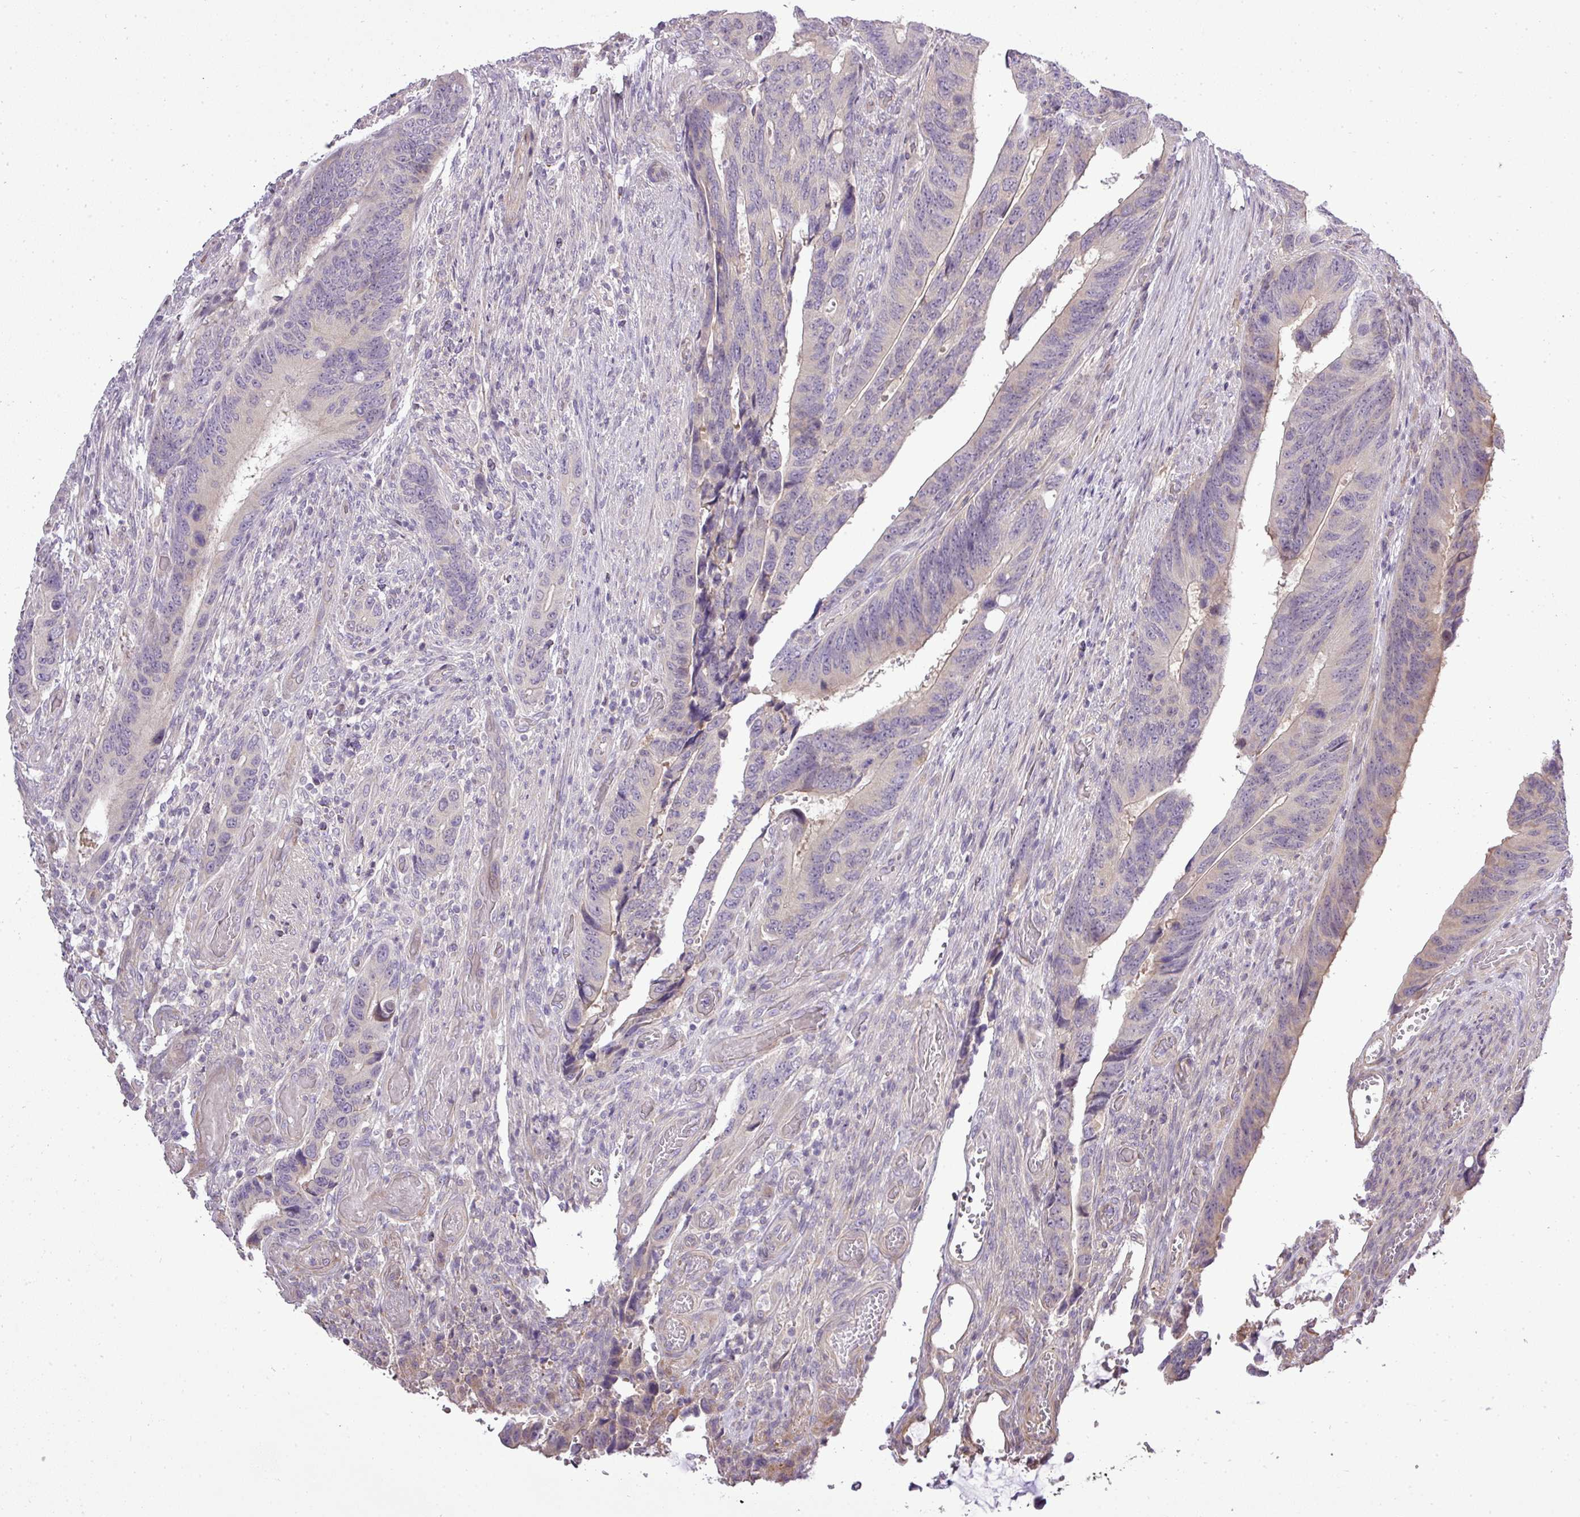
{"staining": {"intensity": "negative", "quantity": "none", "location": "none"}, "tissue": "colorectal cancer", "cell_type": "Tumor cells", "image_type": "cancer", "snomed": [{"axis": "morphology", "description": "Adenocarcinoma, NOS"}, {"axis": "topography", "description": "Colon"}], "caption": "The micrograph shows no staining of tumor cells in adenocarcinoma (colorectal).", "gene": "PDRG1", "patient": {"sex": "male", "age": 87}}